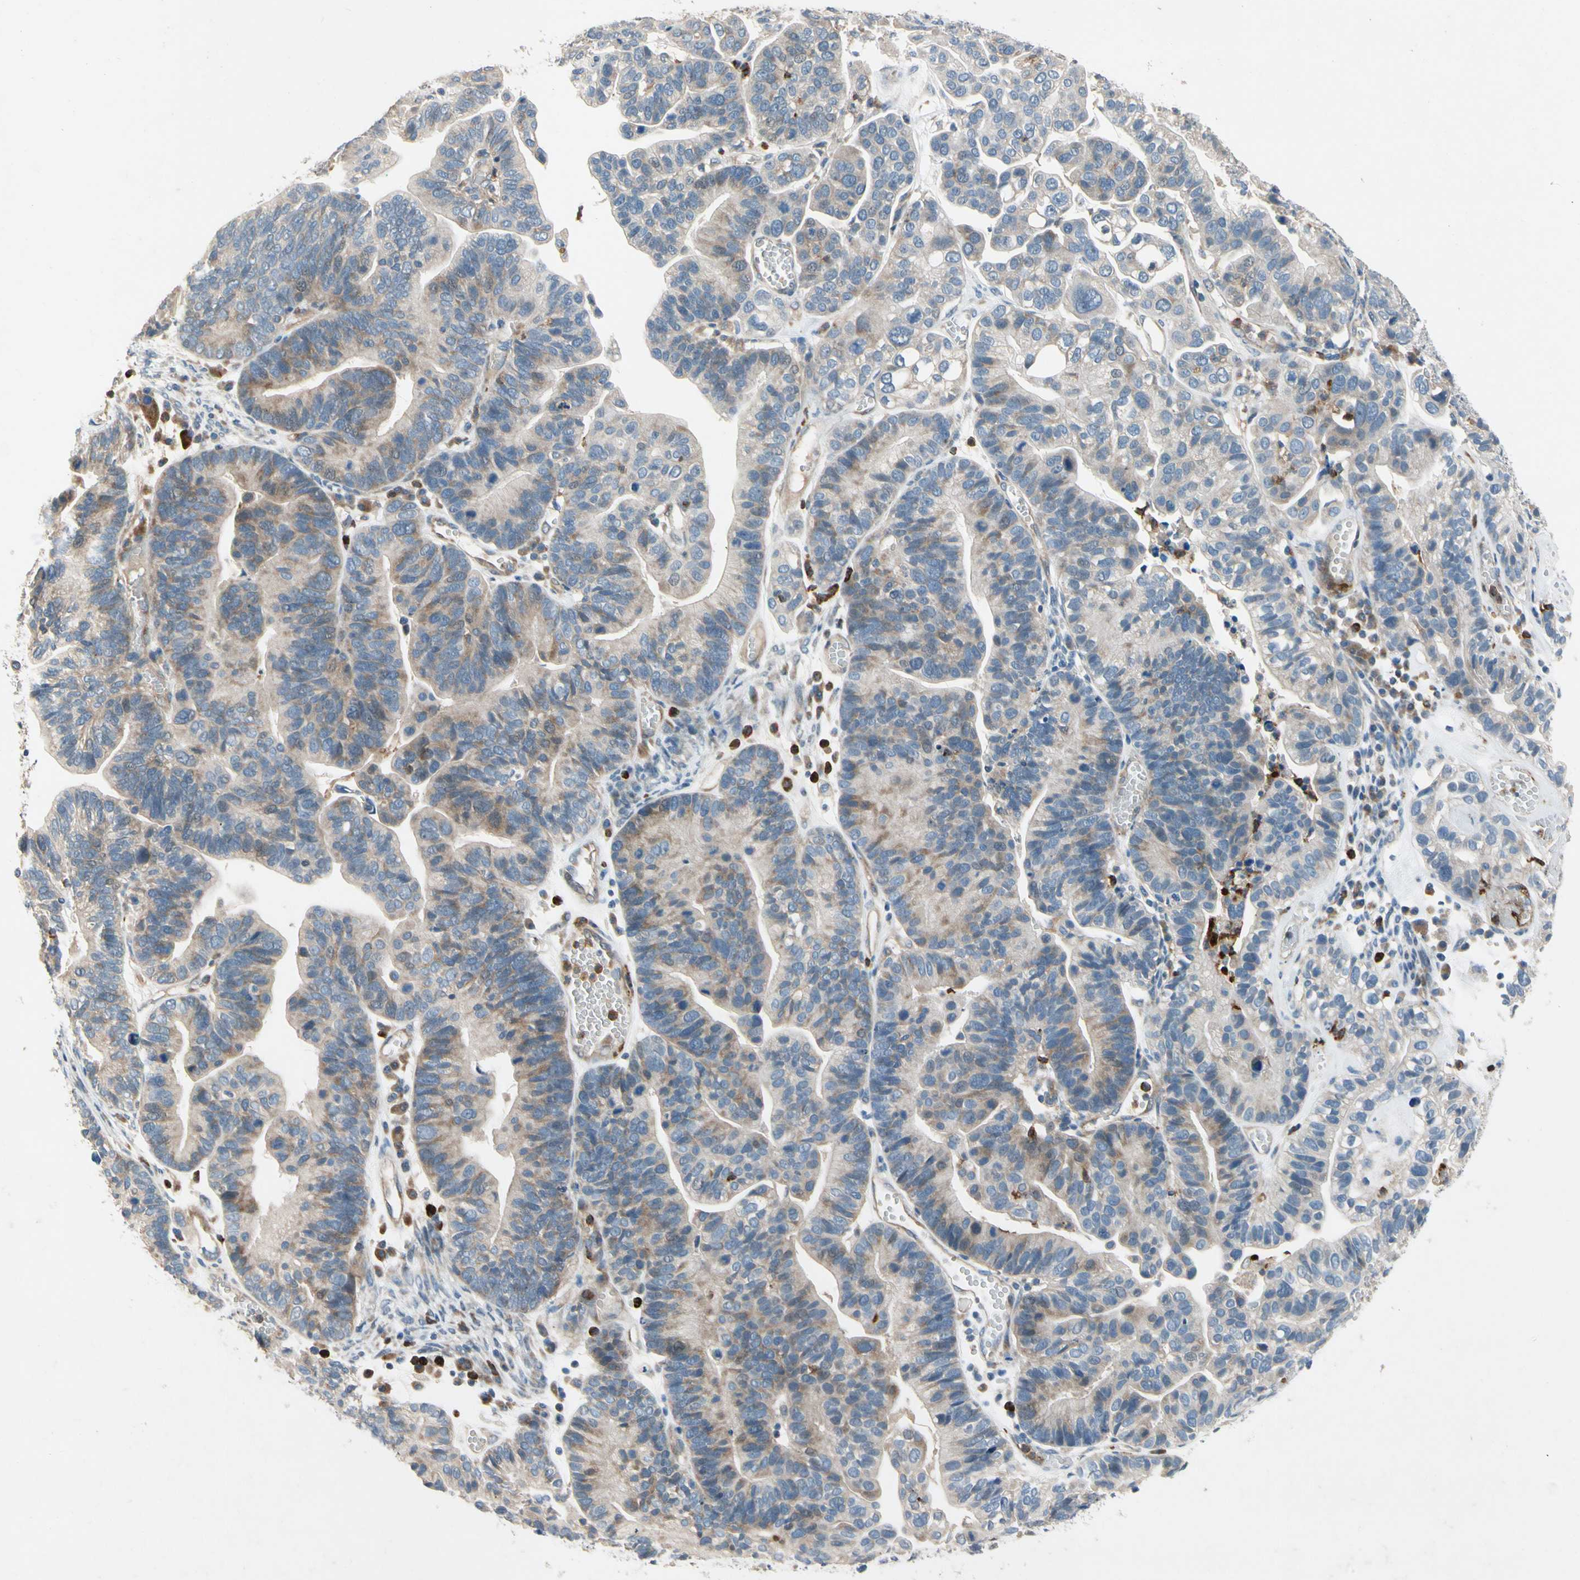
{"staining": {"intensity": "weak", "quantity": "<25%", "location": "cytoplasmic/membranous"}, "tissue": "ovarian cancer", "cell_type": "Tumor cells", "image_type": "cancer", "snomed": [{"axis": "morphology", "description": "Cystadenocarcinoma, serous, NOS"}, {"axis": "topography", "description": "Ovary"}], "caption": "Tumor cells show no significant staining in ovarian cancer (serous cystadenocarcinoma). (IHC, brightfield microscopy, high magnification).", "gene": "SIGLEC5", "patient": {"sex": "female", "age": 56}}